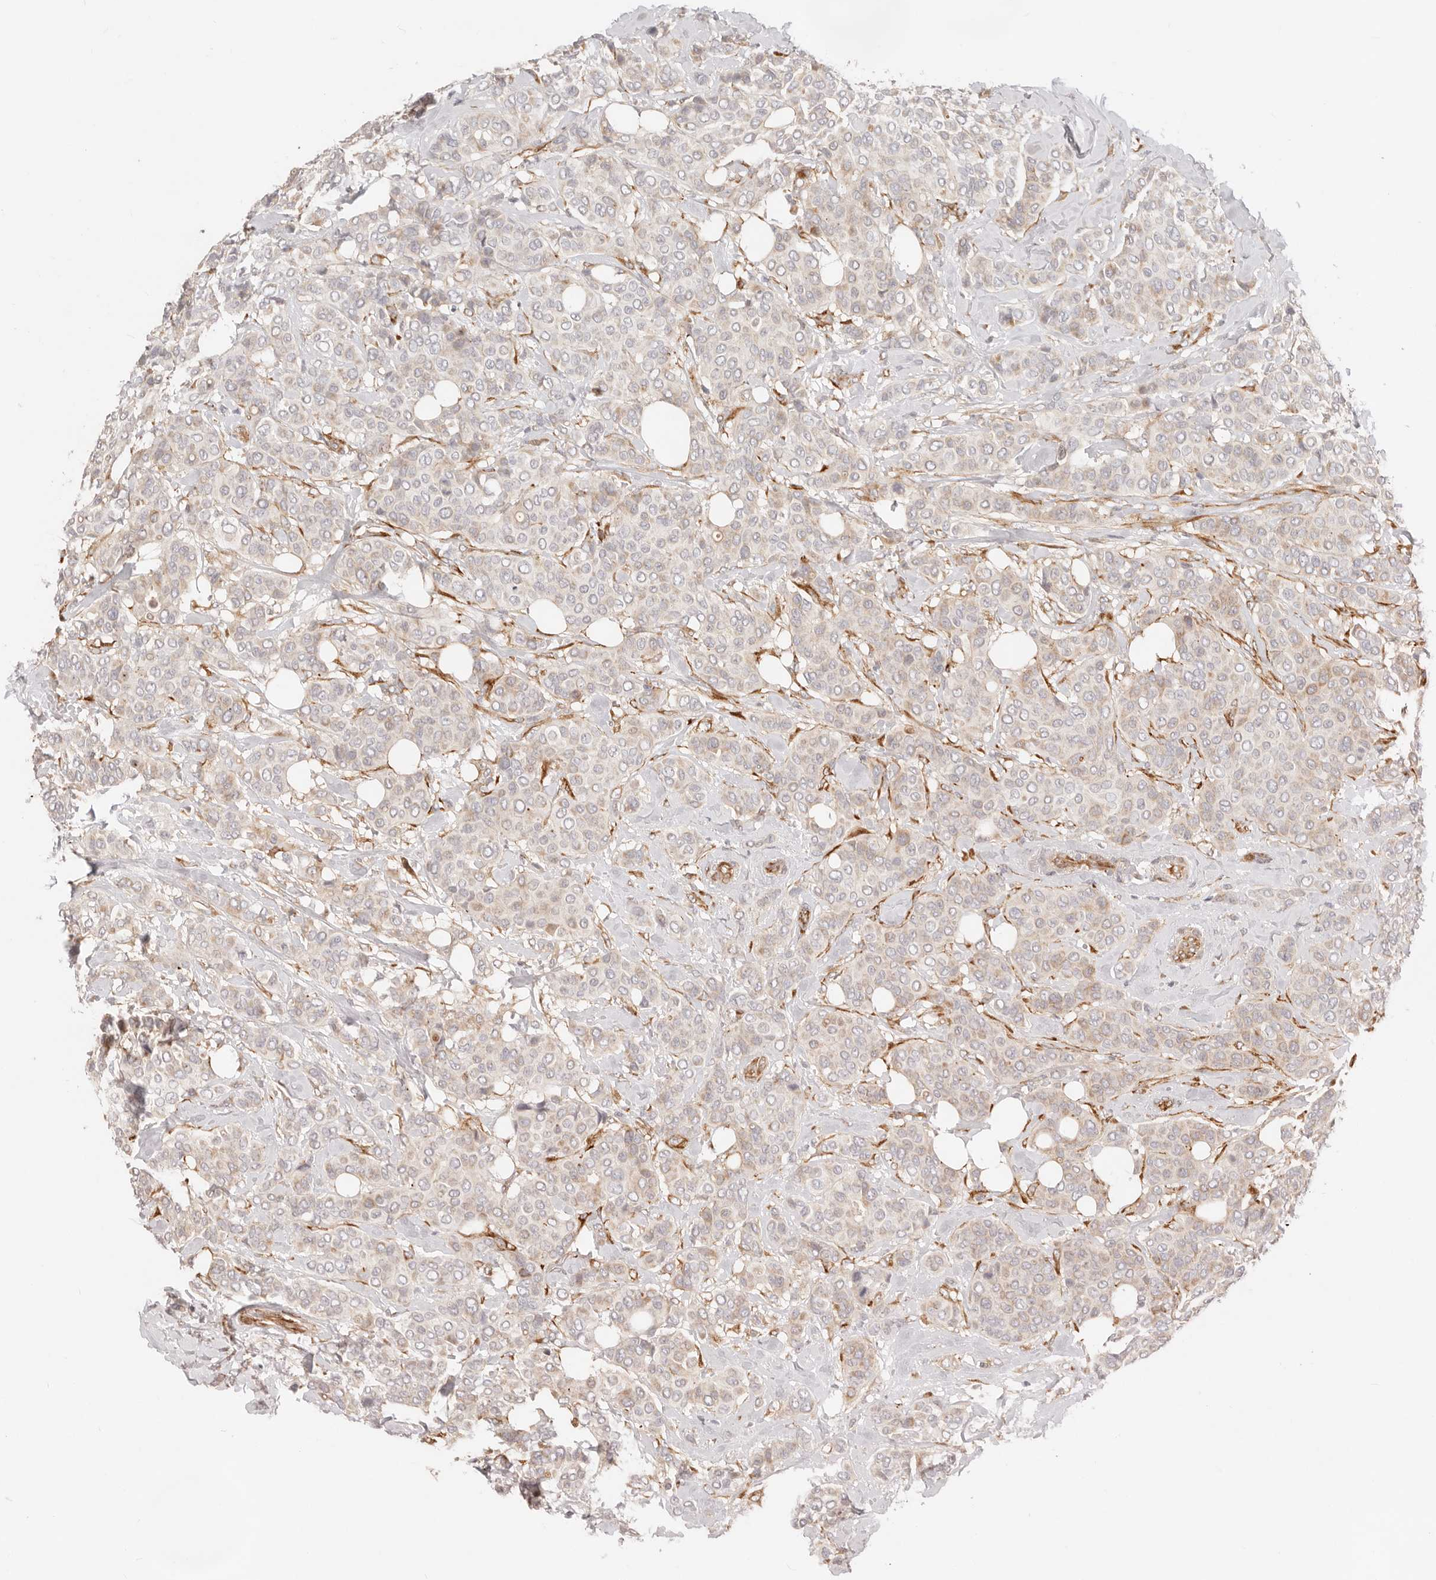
{"staining": {"intensity": "weak", "quantity": ">75%", "location": "cytoplasmic/membranous"}, "tissue": "breast cancer", "cell_type": "Tumor cells", "image_type": "cancer", "snomed": [{"axis": "morphology", "description": "Lobular carcinoma"}, {"axis": "topography", "description": "Breast"}], "caption": "An immunohistochemistry photomicrograph of tumor tissue is shown. Protein staining in brown highlights weak cytoplasmic/membranous positivity in breast cancer within tumor cells. (brown staining indicates protein expression, while blue staining denotes nuclei).", "gene": "SASS6", "patient": {"sex": "female", "age": 51}}